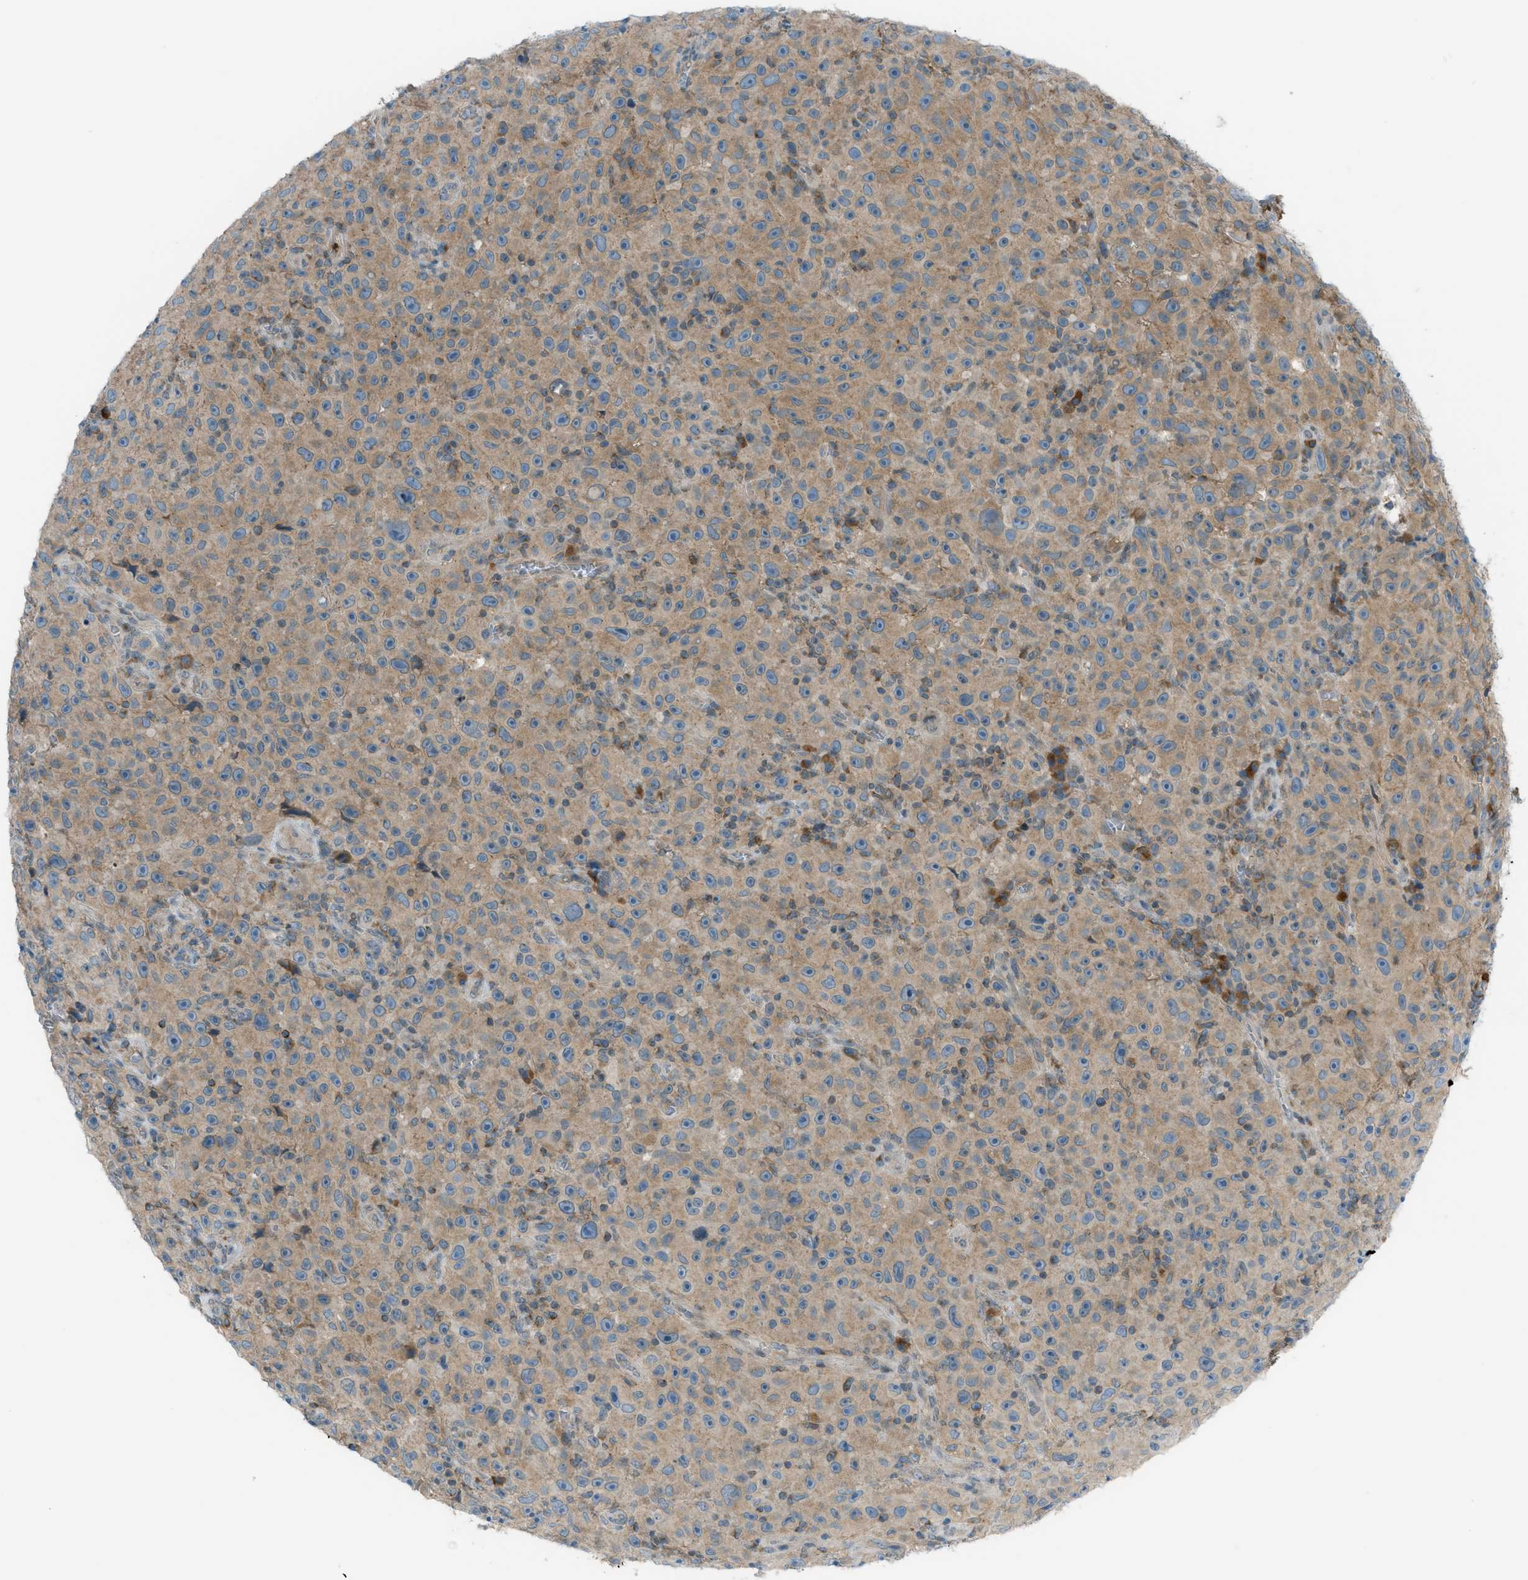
{"staining": {"intensity": "weak", "quantity": ">75%", "location": "cytoplasmic/membranous"}, "tissue": "melanoma", "cell_type": "Tumor cells", "image_type": "cancer", "snomed": [{"axis": "morphology", "description": "Malignant melanoma, NOS"}, {"axis": "topography", "description": "Skin"}], "caption": "The photomicrograph exhibits a brown stain indicating the presence of a protein in the cytoplasmic/membranous of tumor cells in melanoma.", "gene": "DYRK1A", "patient": {"sex": "female", "age": 82}}